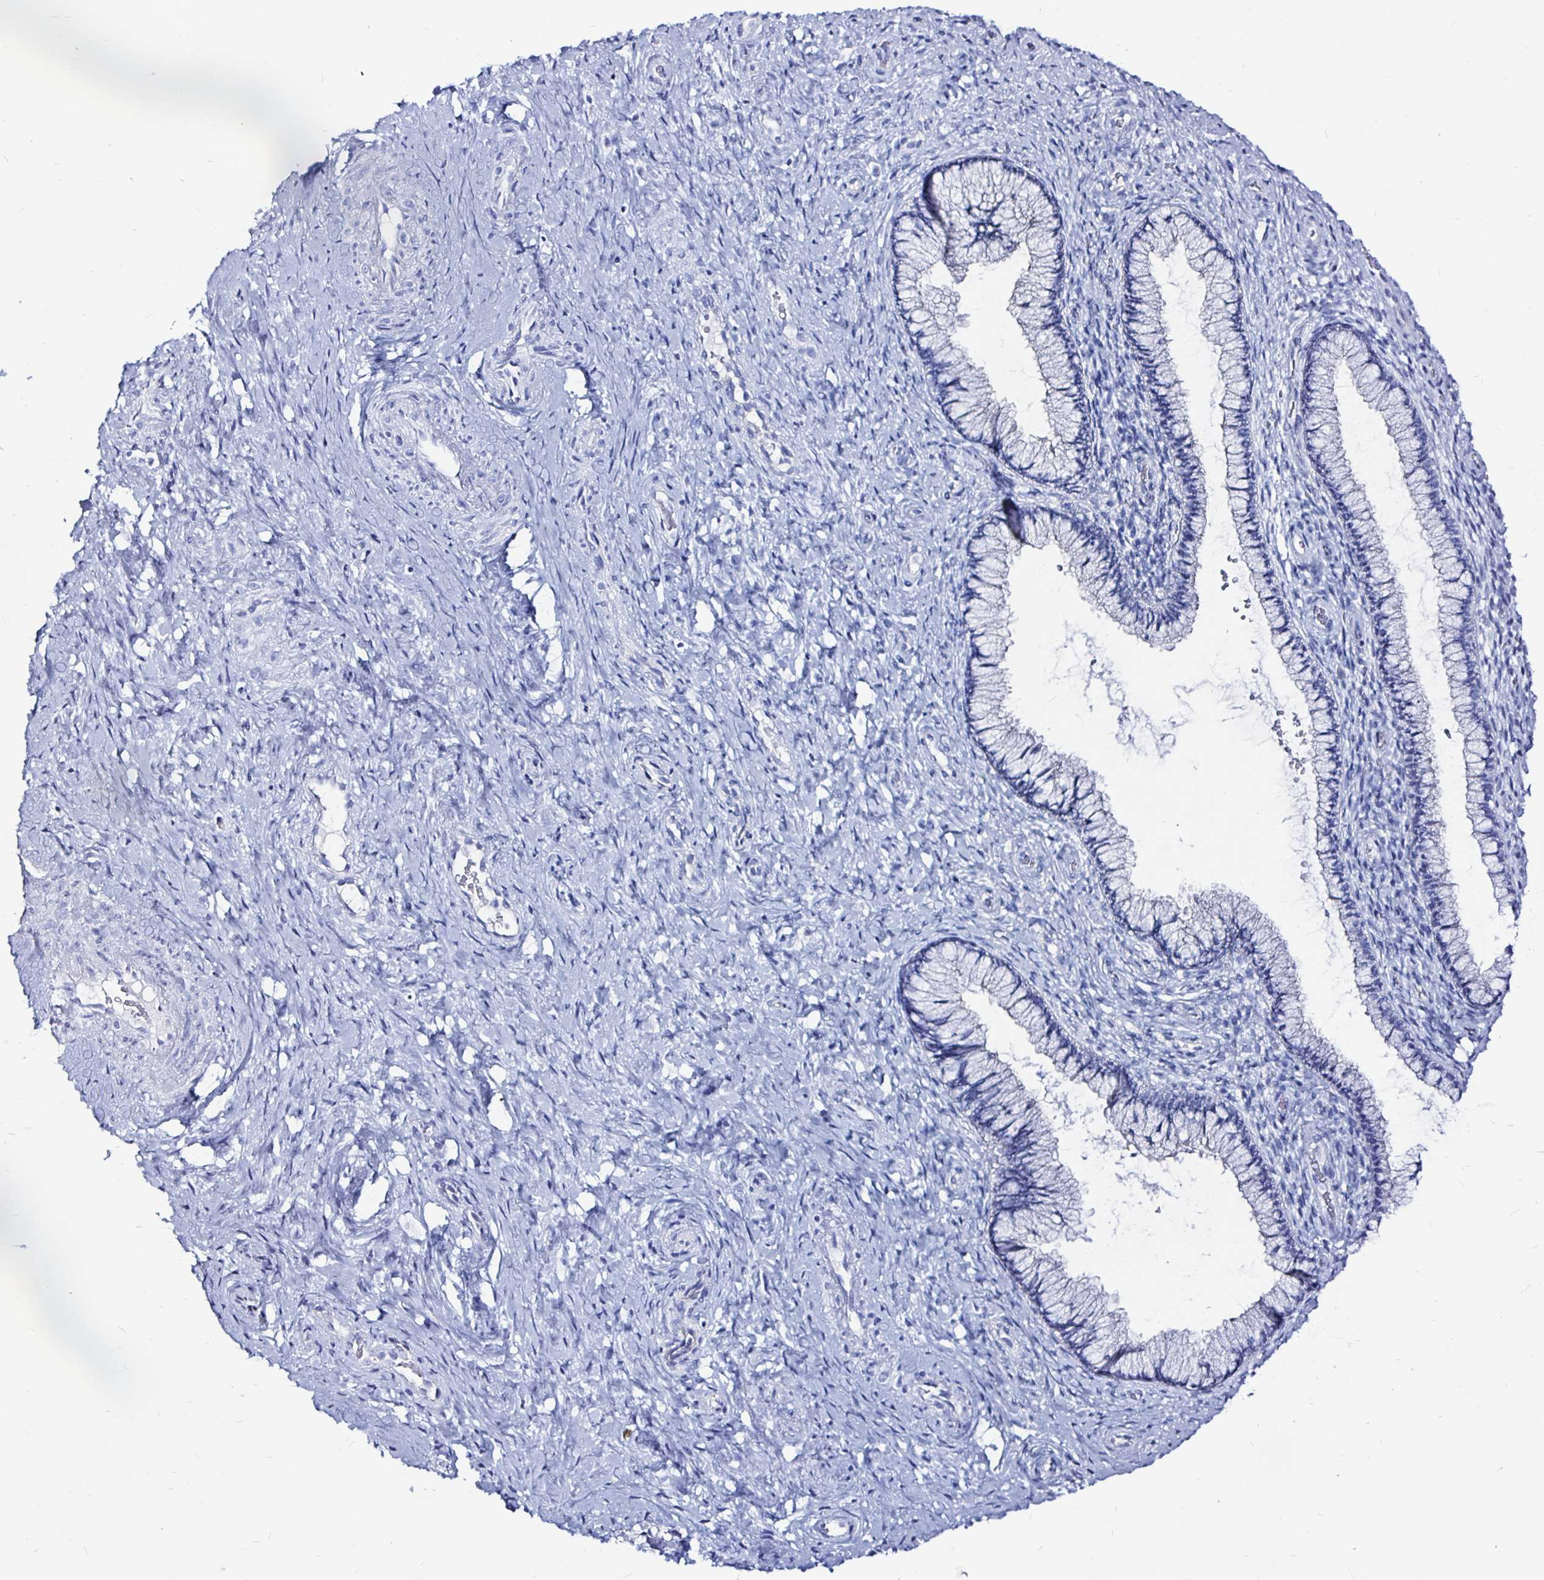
{"staining": {"intensity": "negative", "quantity": "none", "location": "none"}, "tissue": "cervix", "cell_type": "Glandular cells", "image_type": "normal", "snomed": [{"axis": "morphology", "description": "Normal tissue, NOS"}, {"axis": "topography", "description": "Cervix"}], "caption": "Cervix was stained to show a protein in brown. There is no significant expression in glandular cells. The staining is performed using DAB brown chromogen with nuclei counter-stained in using hematoxylin.", "gene": "LUZP4", "patient": {"sex": "female", "age": 34}}